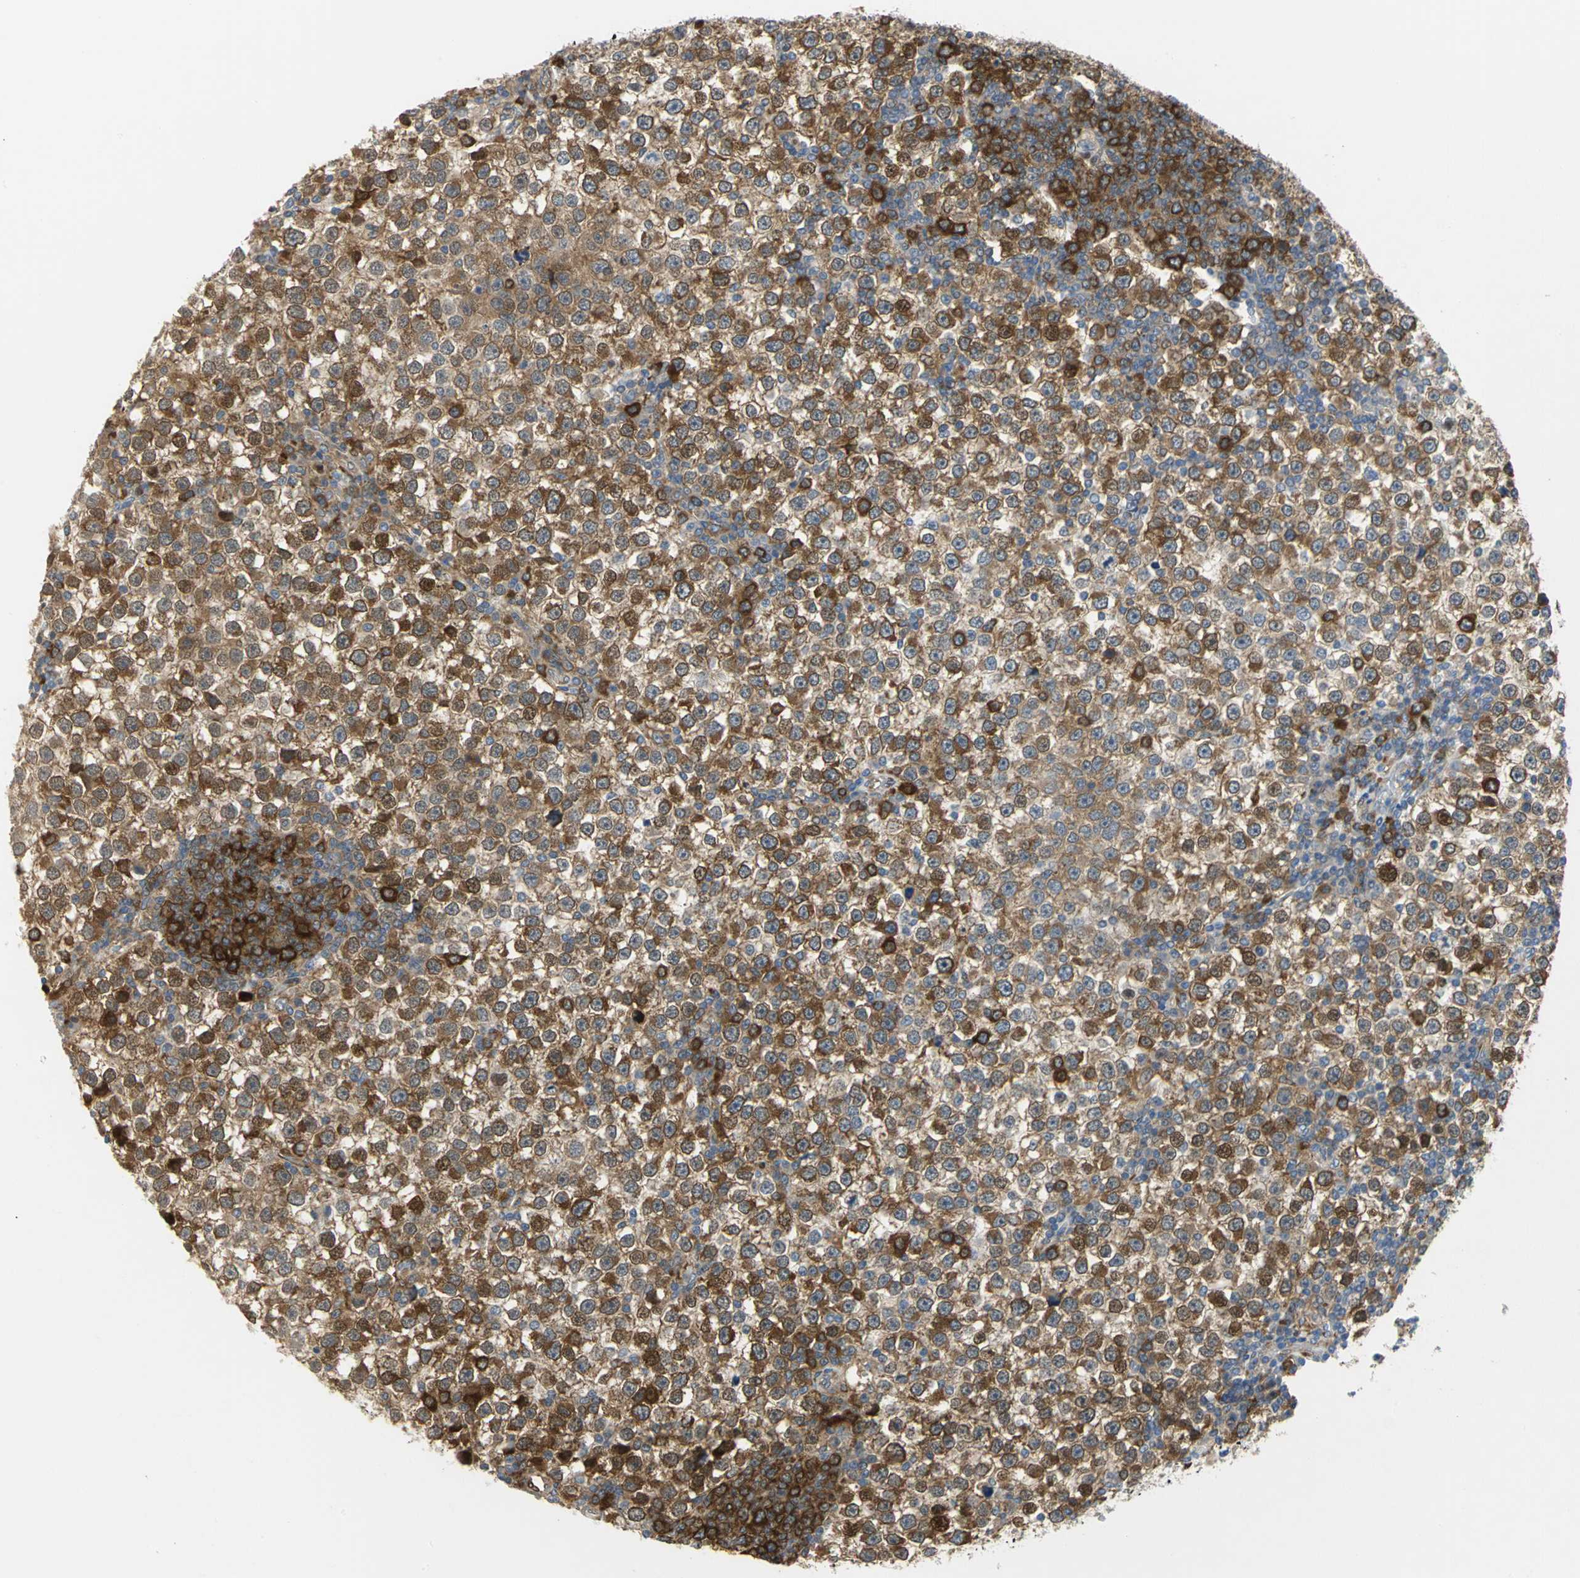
{"staining": {"intensity": "strong", "quantity": ">75%", "location": "cytoplasmic/membranous,nuclear"}, "tissue": "testis cancer", "cell_type": "Tumor cells", "image_type": "cancer", "snomed": [{"axis": "morphology", "description": "Seminoma, NOS"}, {"axis": "topography", "description": "Testis"}], "caption": "Strong cytoplasmic/membranous and nuclear positivity is present in approximately >75% of tumor cells in seminoma (testis).", "gene": "YBX1", "patient": {"sex": "male", "age": 65}}